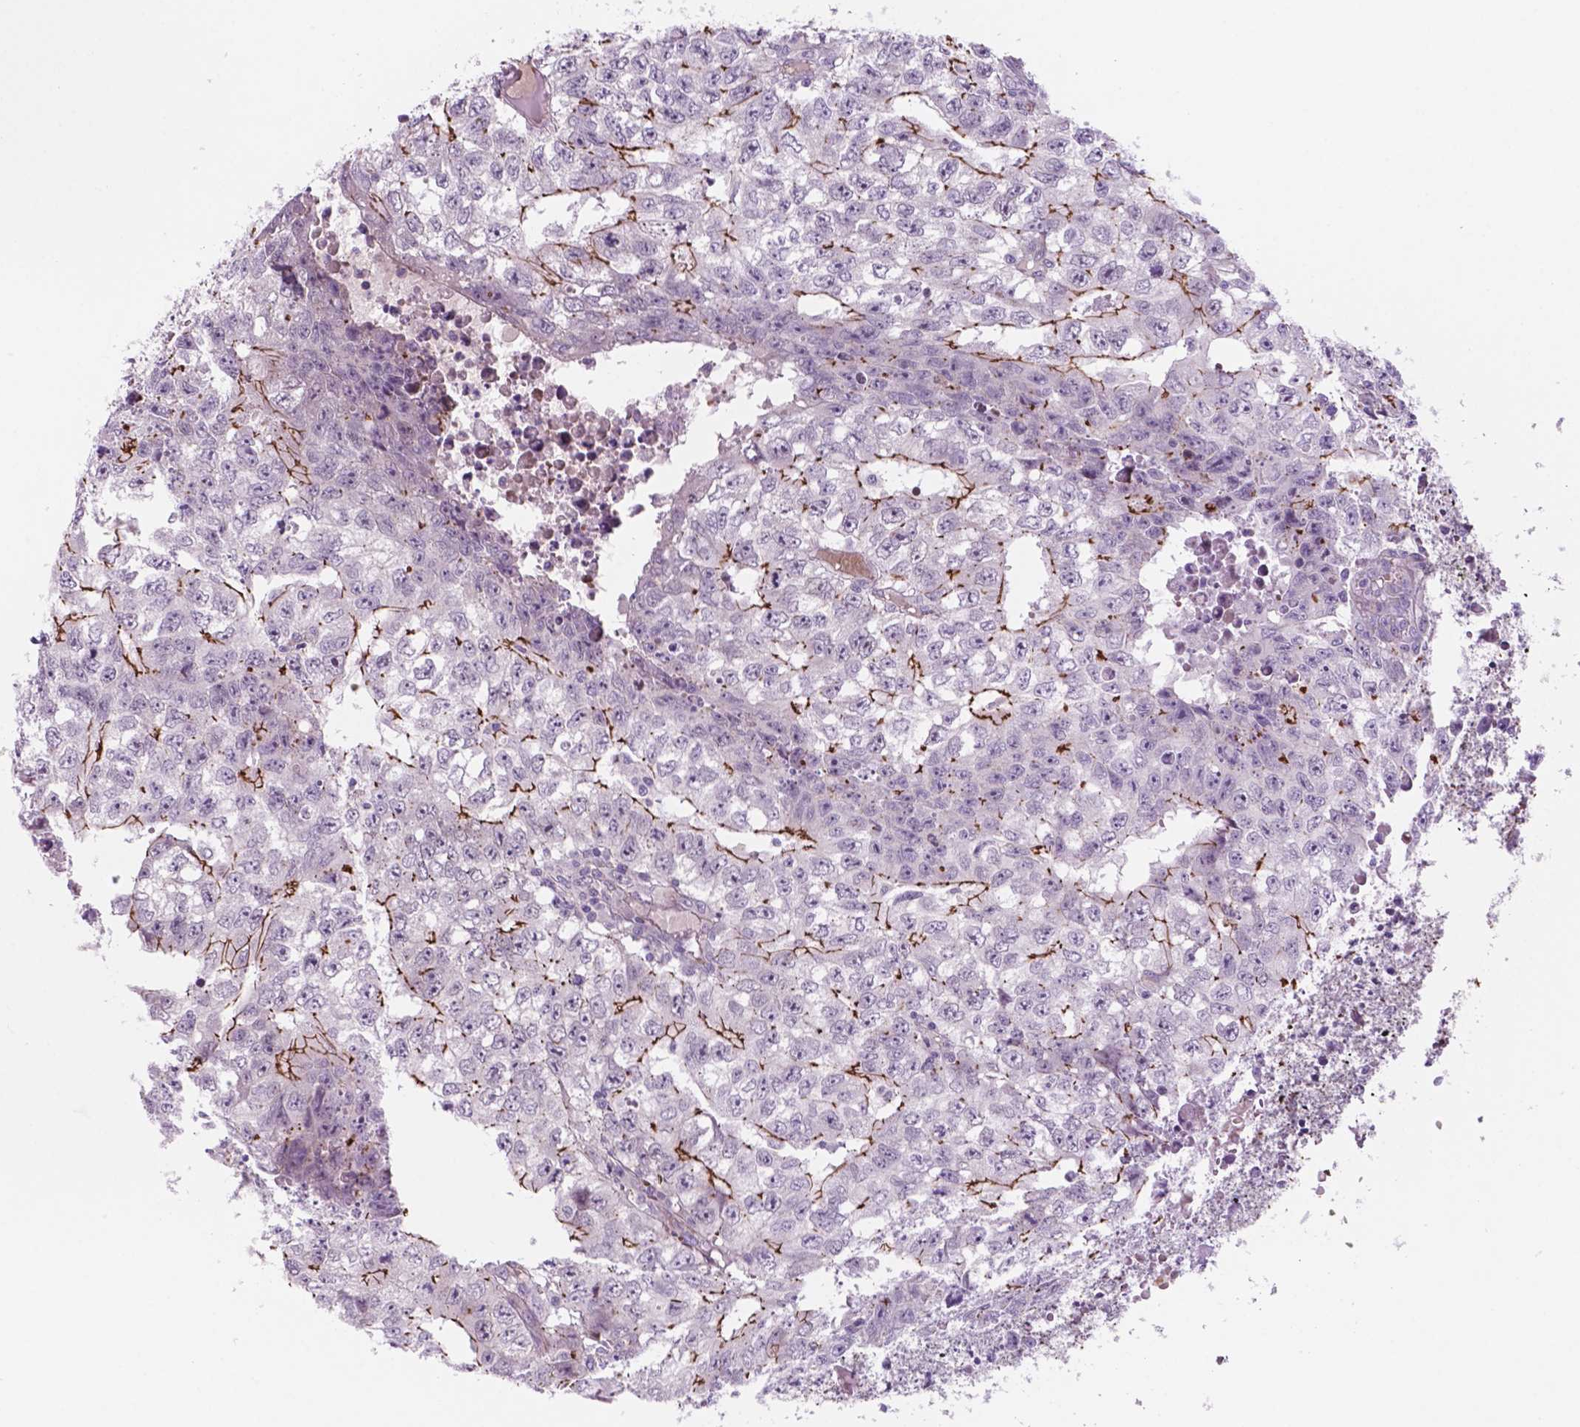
{"staining": {"intensity": "moderate", "quantity": "<25%", "location": "cytoplasmic/membranous"}, "tissue": "testis cancer", "cell_type": "Tumor cells", "image_type": "cancer", "snomed": [{"axis": "morphology", "description": "Carcinoma, Embryonal, NOS"}, {"axis": "morphology", "description": "Teratoma, malignant, NOS"}, {"axis": "topography", "description": "Testis"}], "caption": "Embryonal carcinoma (testis) stained with a protein marker reveals moderate staining in tumor cells.", "gene": "RND3", "patient": {"sex": "male", "age": 24}}